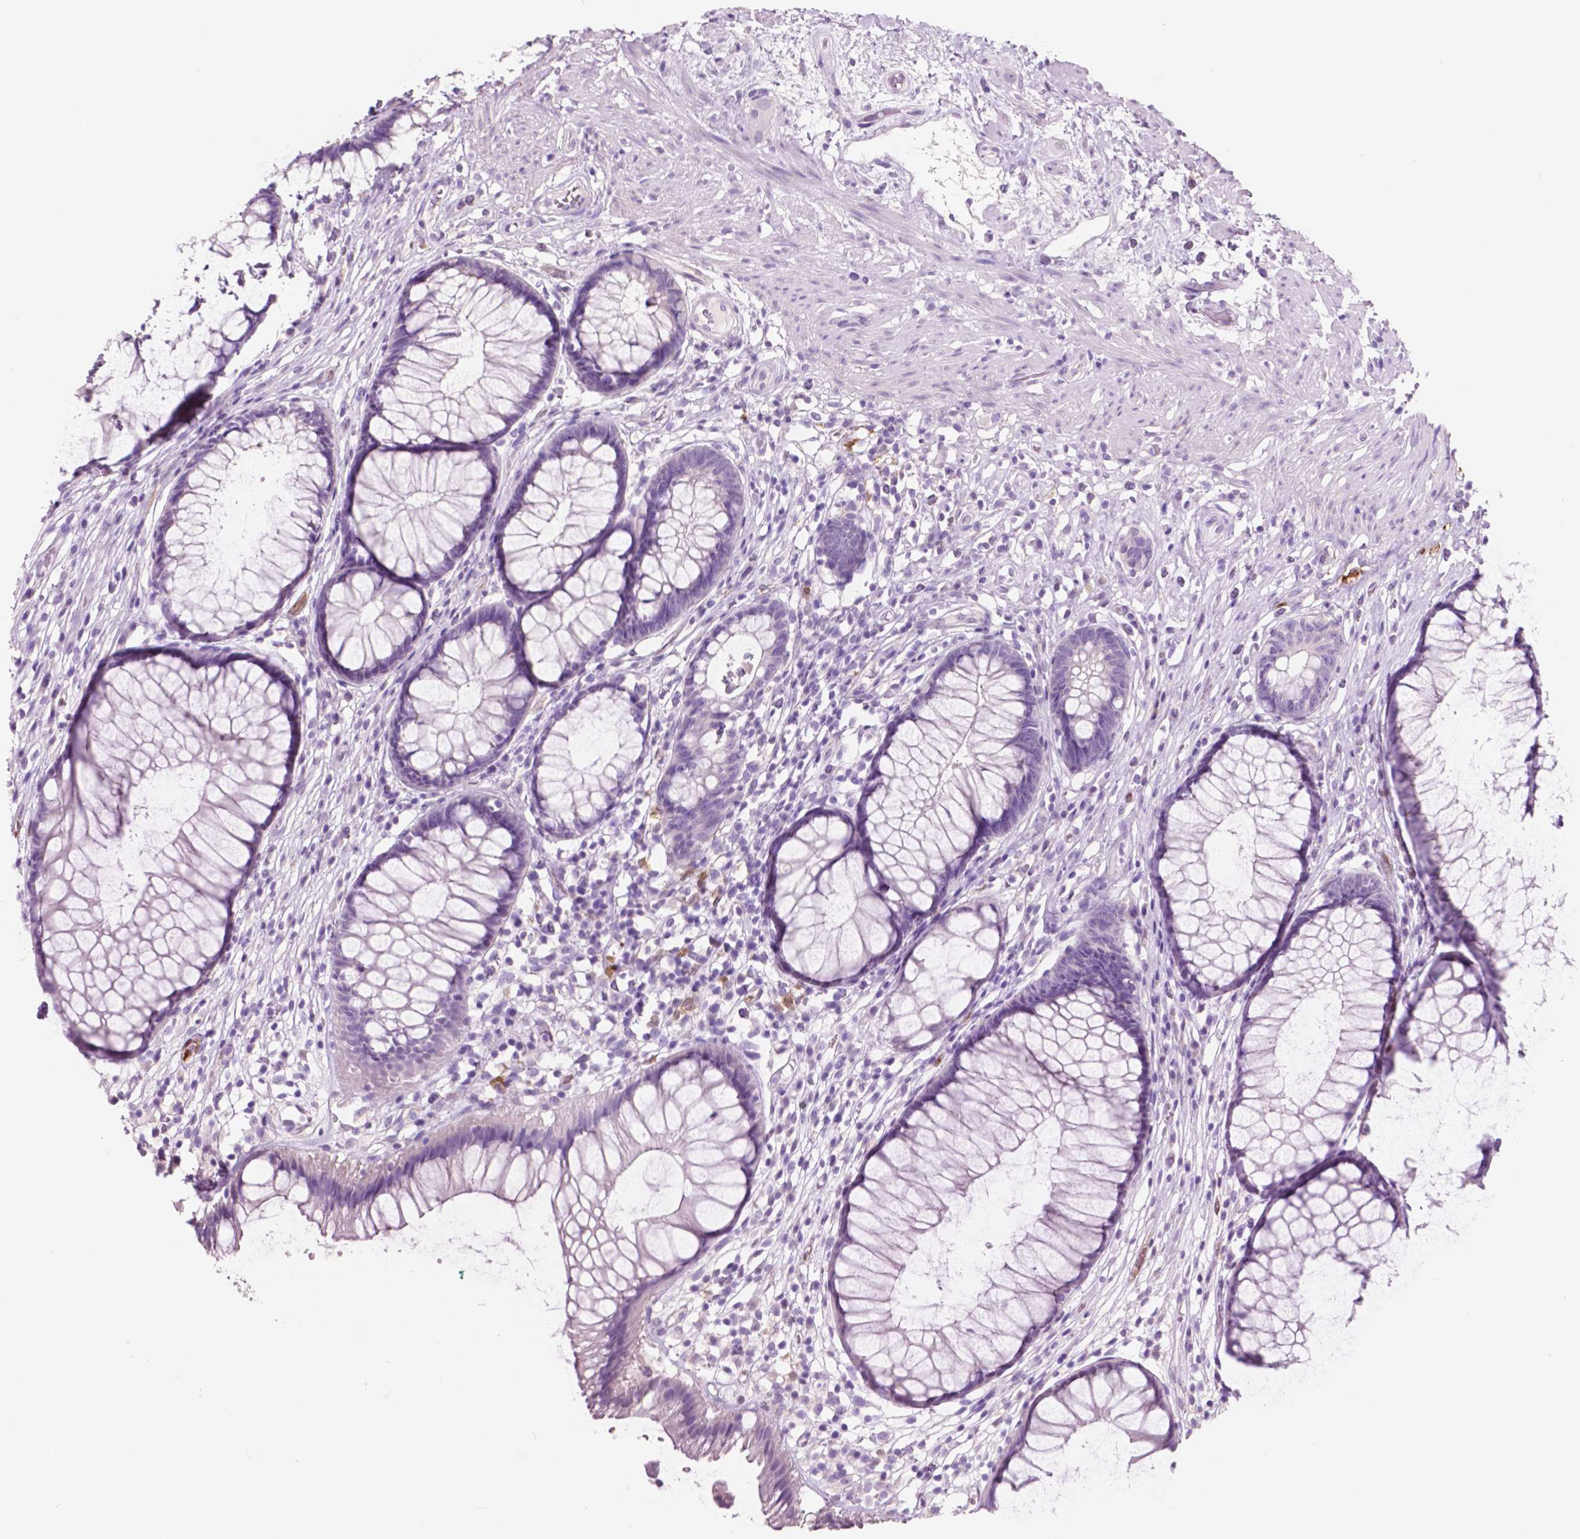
{"staining": {"intensity": "negative", "quantity": "none", "location": "none"}, "tissue": "rectum", "cell_type": "Glandular cells", "image_type": "normal", "snomed": [{"axis": "morphology", "description": "Normal tissue, NOS"}, {"axis": "topography", "description": "Smooth muscle"}, {"axis": "topography", "description": "Rectum"}], "caption": "The IHC photomicrograph has no significant positivity in glandular cells of rectum.", "gene": "IDO1", "patient": {"sex": "male", "age": 53}}